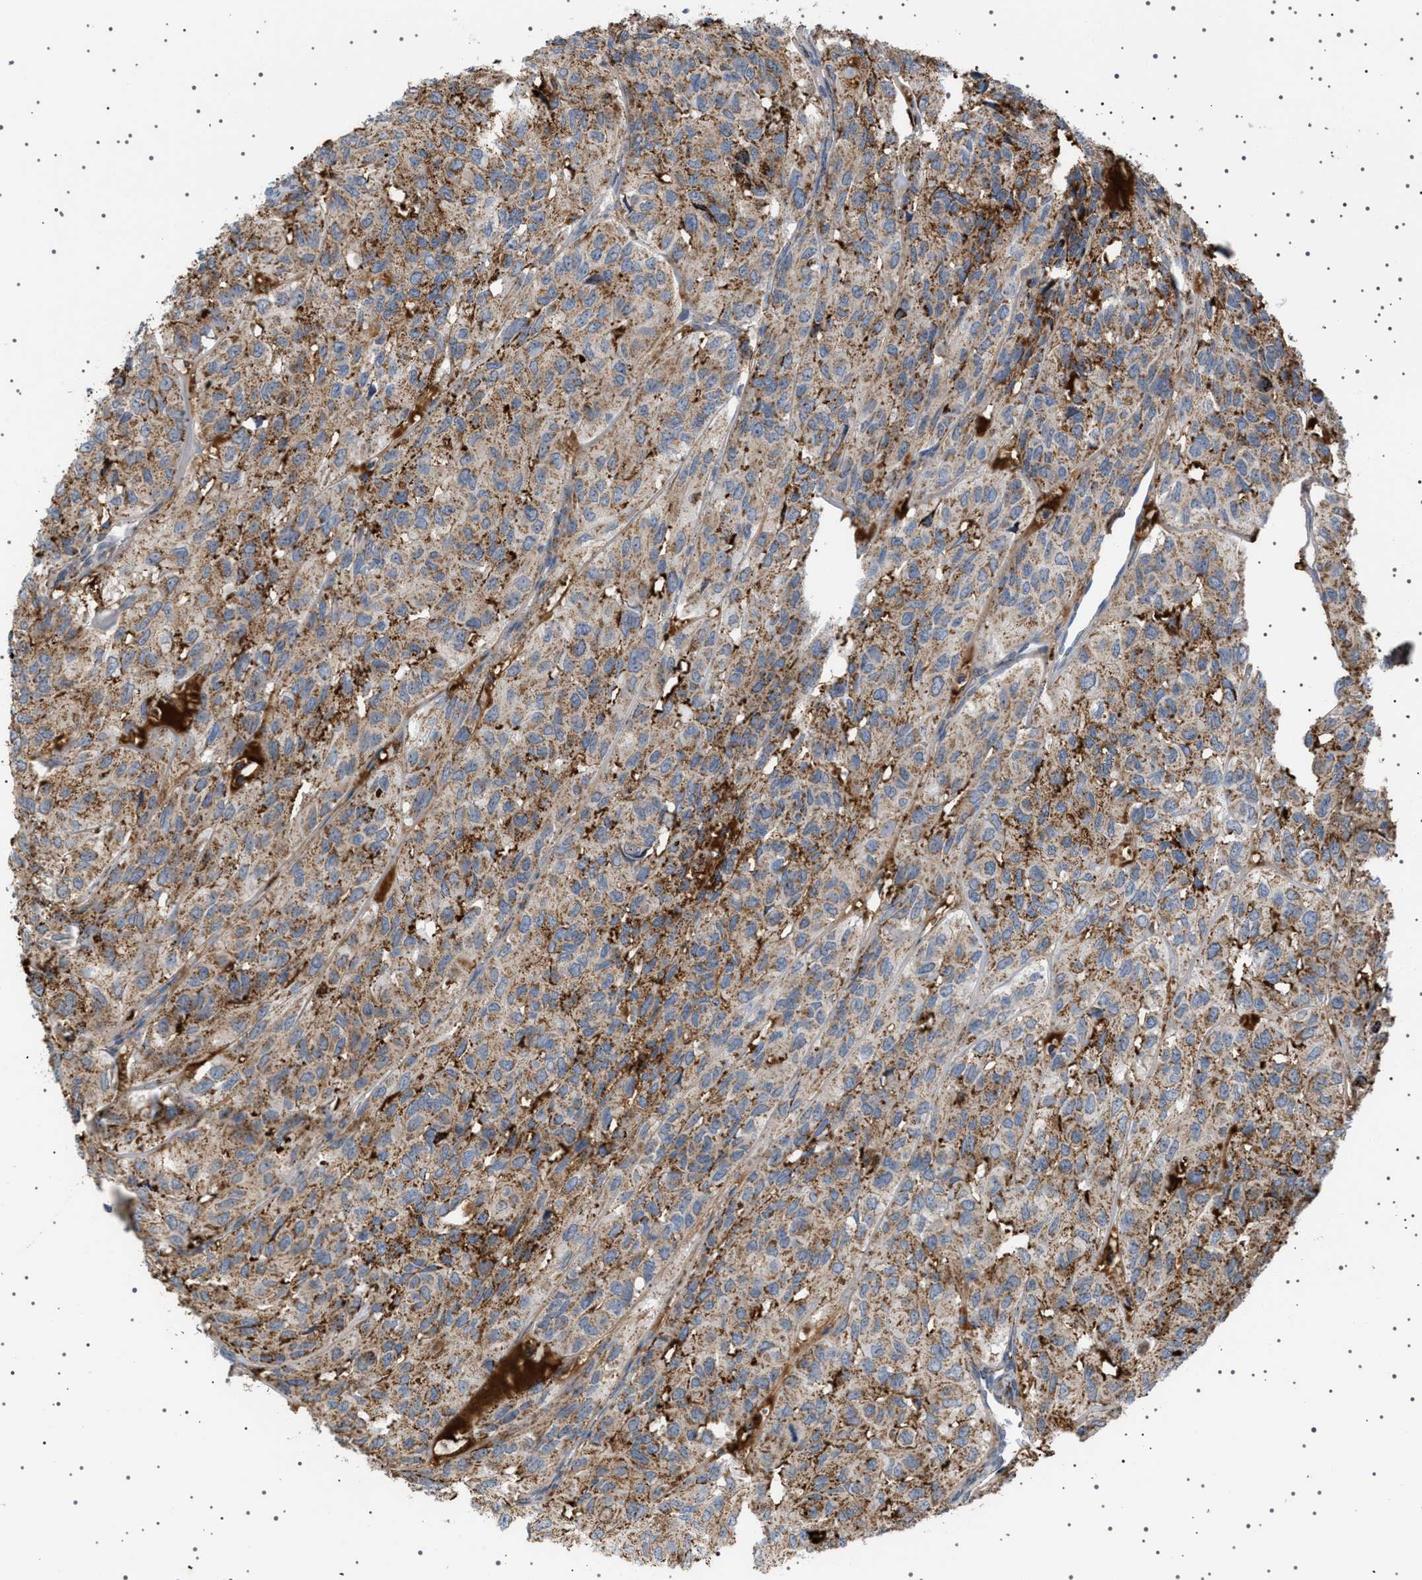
{"staining": {"intensity": "strong", "quantity": ">75%", "location": "cytoplasmic/membranous"}, "tissue": "head and neck cancer", "cell_type": "Tumor cells", "image_type": "cancer", "snomed": [{"axis": "morphology", "description": "Adenocarcinoma, NOS"}, {"axis": "topography", "description": "Salivary gland, NOS"}, {"axis": "topography", "description": "Head-Neck"}], "caption": "Strong cytoplasmic/membranous protein expression is appreciated in approximately >75% of tumor cells in adenocarcinoma (head and neck).", "gene": "UBXN8", "patient": {"sex": "female", "age": 76}}